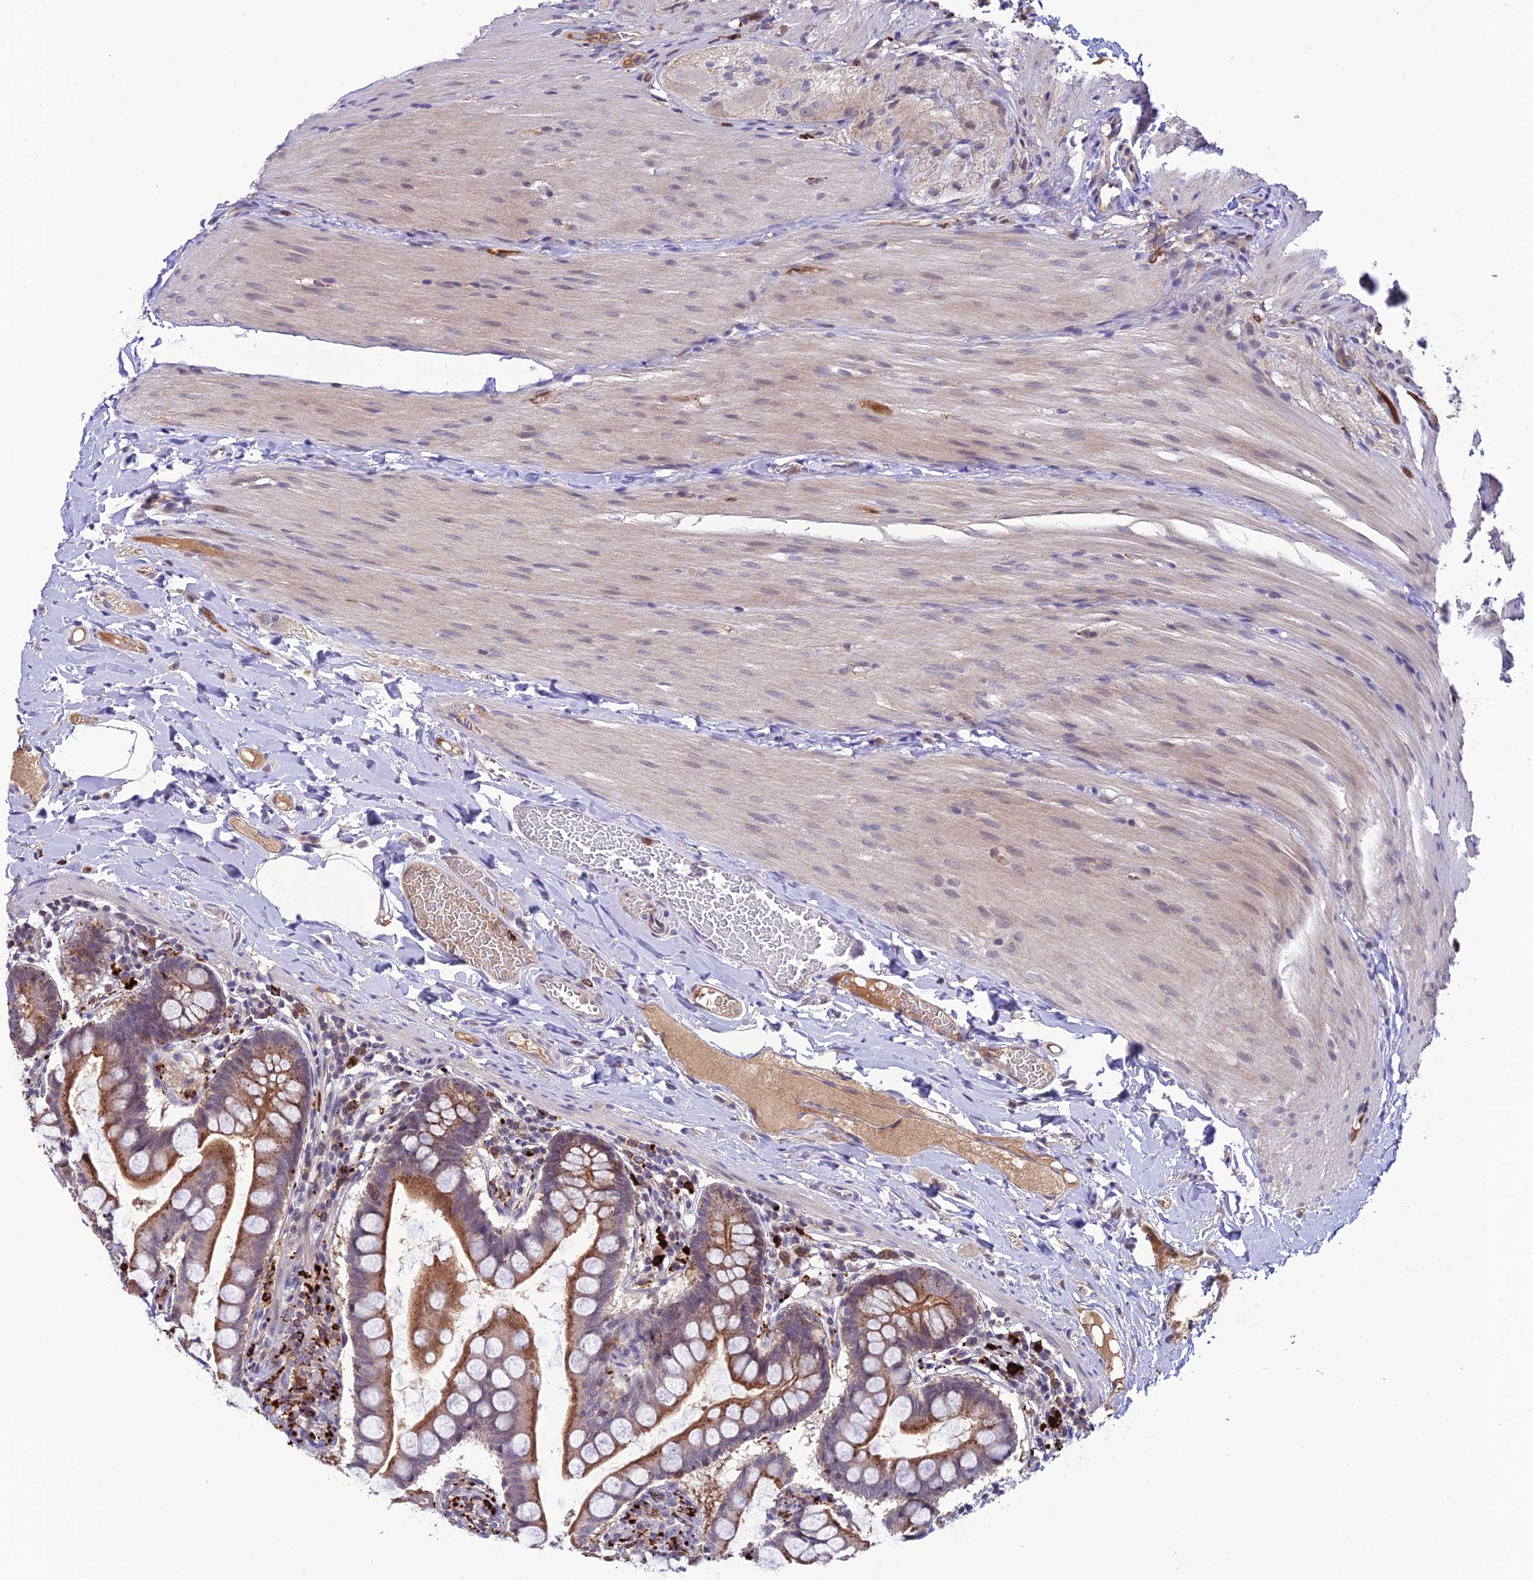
{"staining": {"intensity": "moderate", "quantity": ">75%", "location": "cytoplasmic/membranous"}, "tissue": "small intestine", "cell_type": "Glandular cells", "image_type": "normal", "snomed": [{"axis": "morphology", "description": "Normal tissue, NOS"}, {"axis": "topography", "description": "Small intestine"}], "caption": "Immunohistochemical staining of normal small intestine displays >75% levels of moderate cytoplasmic/membranous protein positivity in about >75% of glandular cells. The staining was performed using DAB to visualize the protein expression in brown, while the nuclei were stained in blue with hematoxylin (Magnification: 20x).", "gene": "ARHGEF18", "patient": {"sex": "male", "age": 41}}